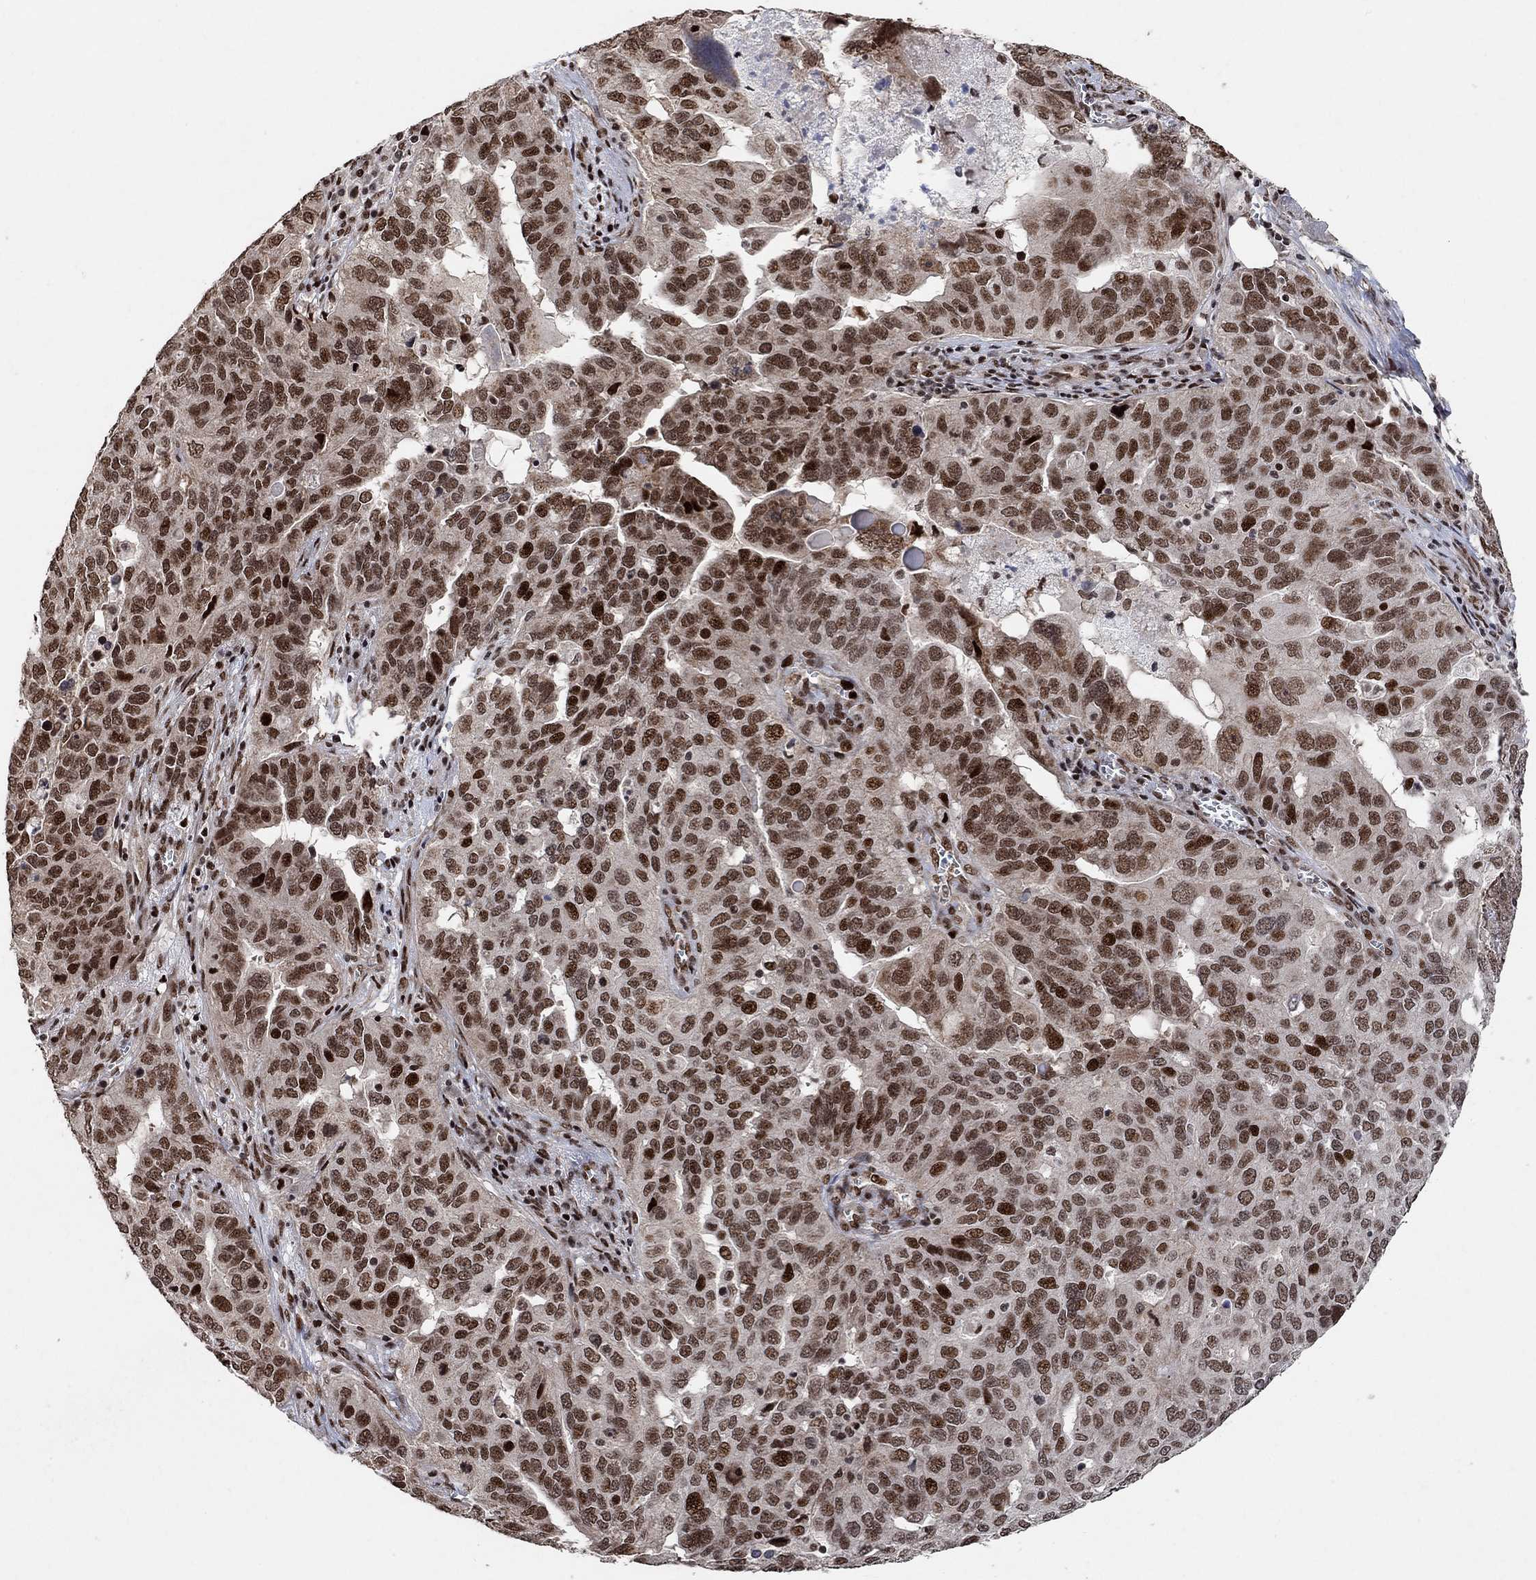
{"staining": {"intensity": "strong", "quantity": ">75%", "location": "nuclear"}, "tissue": "ovarian cancer", "cell_type": "Tumor cells", "image_type": "cancer", "snomed": [{"axis": "morphology", "description": "Carcinoma, endometroid"}, {"axis": "topography", "description": "Soft tissue"}, {"axis": "topography", "description": "Ovary"}], "caption": "Brown immunohistochemical staining in human ovarian cancer (endometroid carcinoma) reveals strong nuclear staining in approximately >75% of tumor cells.", "gene": "E4F1", "patient": {"sex": "female", "age": 52}}